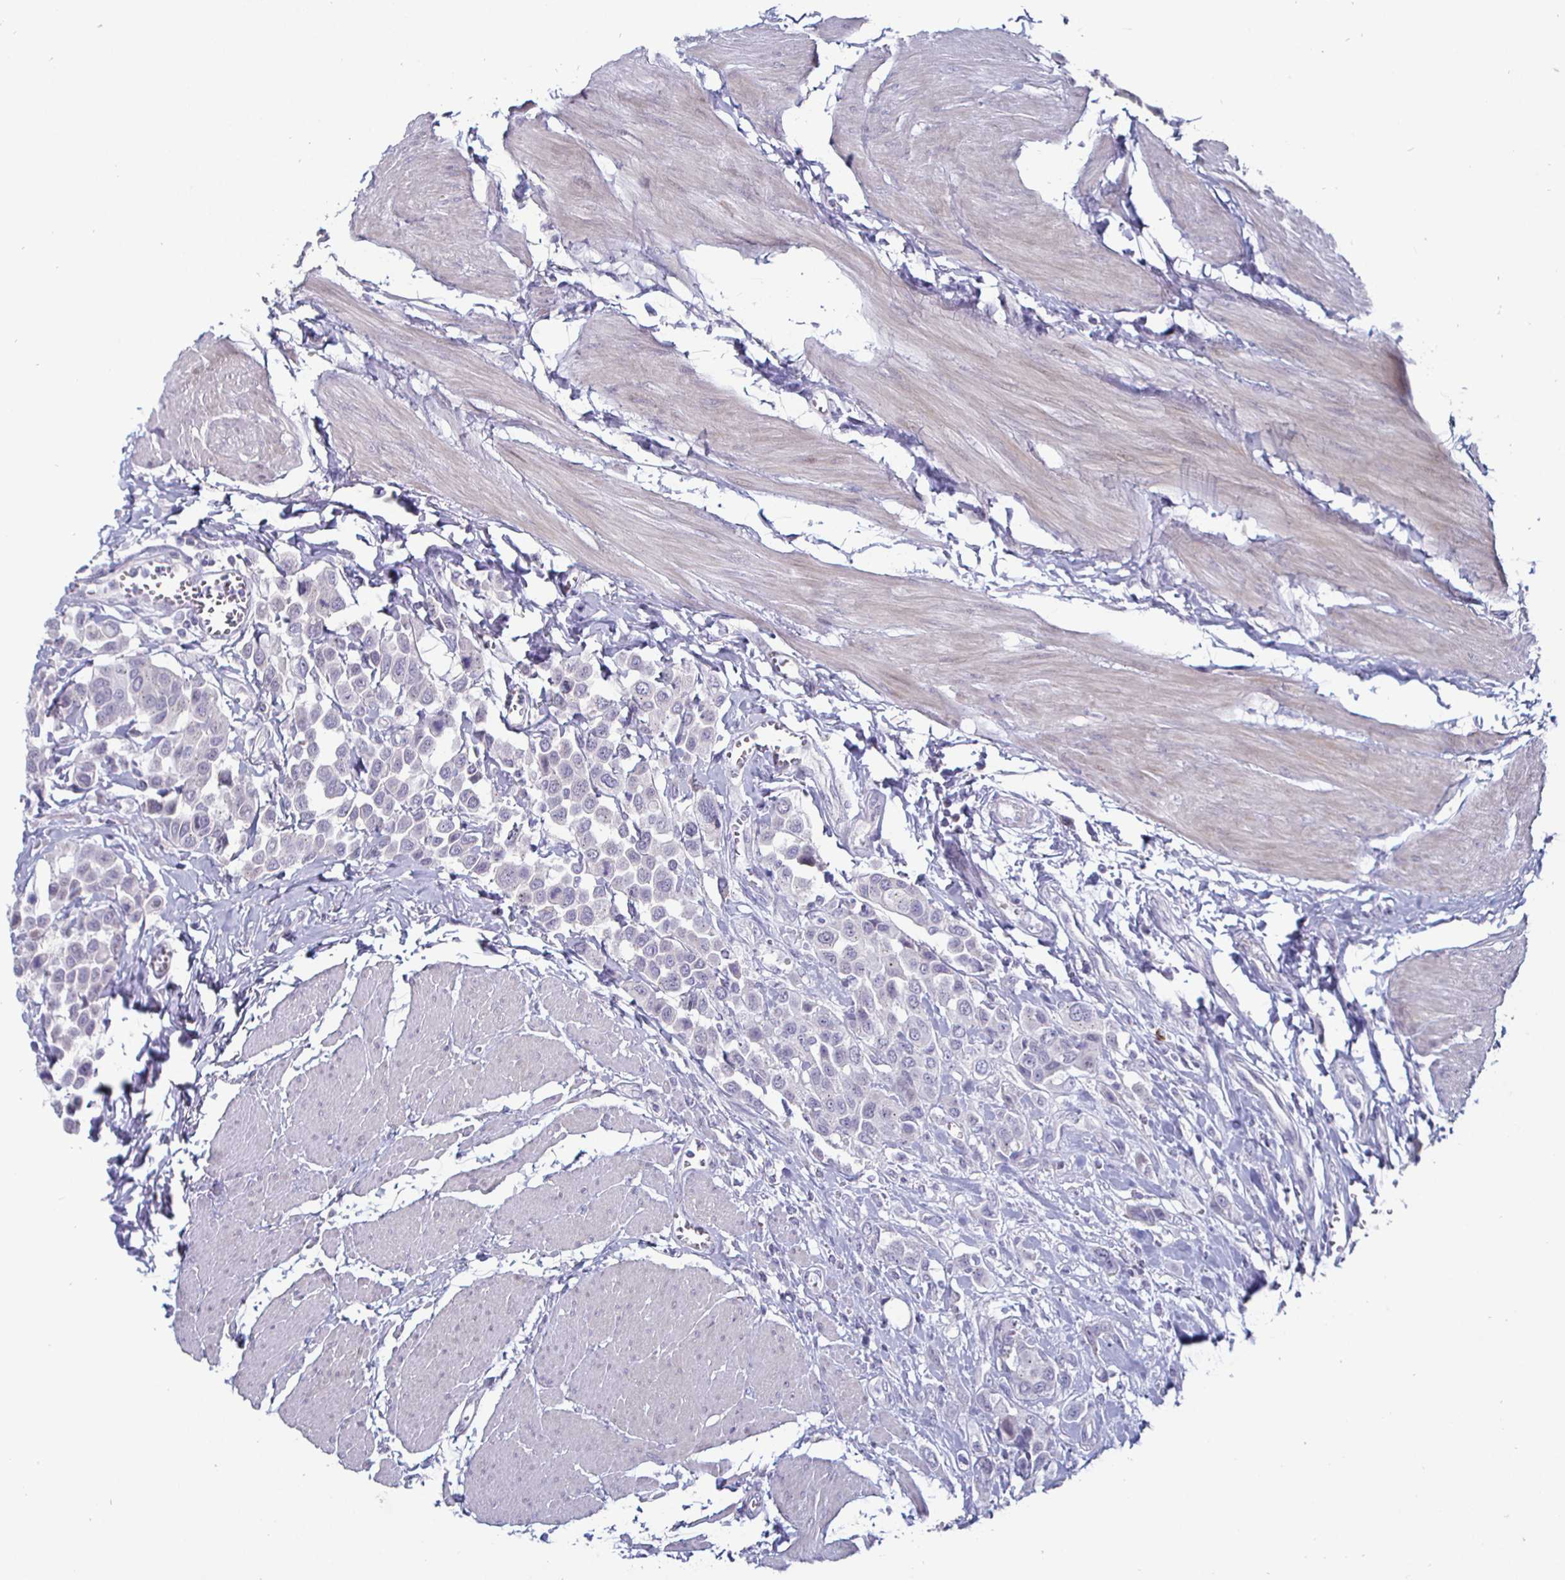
{"staining": {"intensity": "negative", "quantity": "none", "location": "none"}, "tissue": "urothelial cancer", "cell_type": "Tumor cells", "image_type": "cancer", "snomed": [{"axis": "morphology", "description": "Urothelial carcinoma, High grade"}, {"axis": "topography", "description": "Urinary bladder"}], "caption": "This image is of urothelial cancer stained with immunohistochemistry to label a protein in brown with the nuclei are counter-stained blue. There is no expression in tumor cells.", "gene": "DMRTB1", "patient": {"sex": "male", "age": 50}}